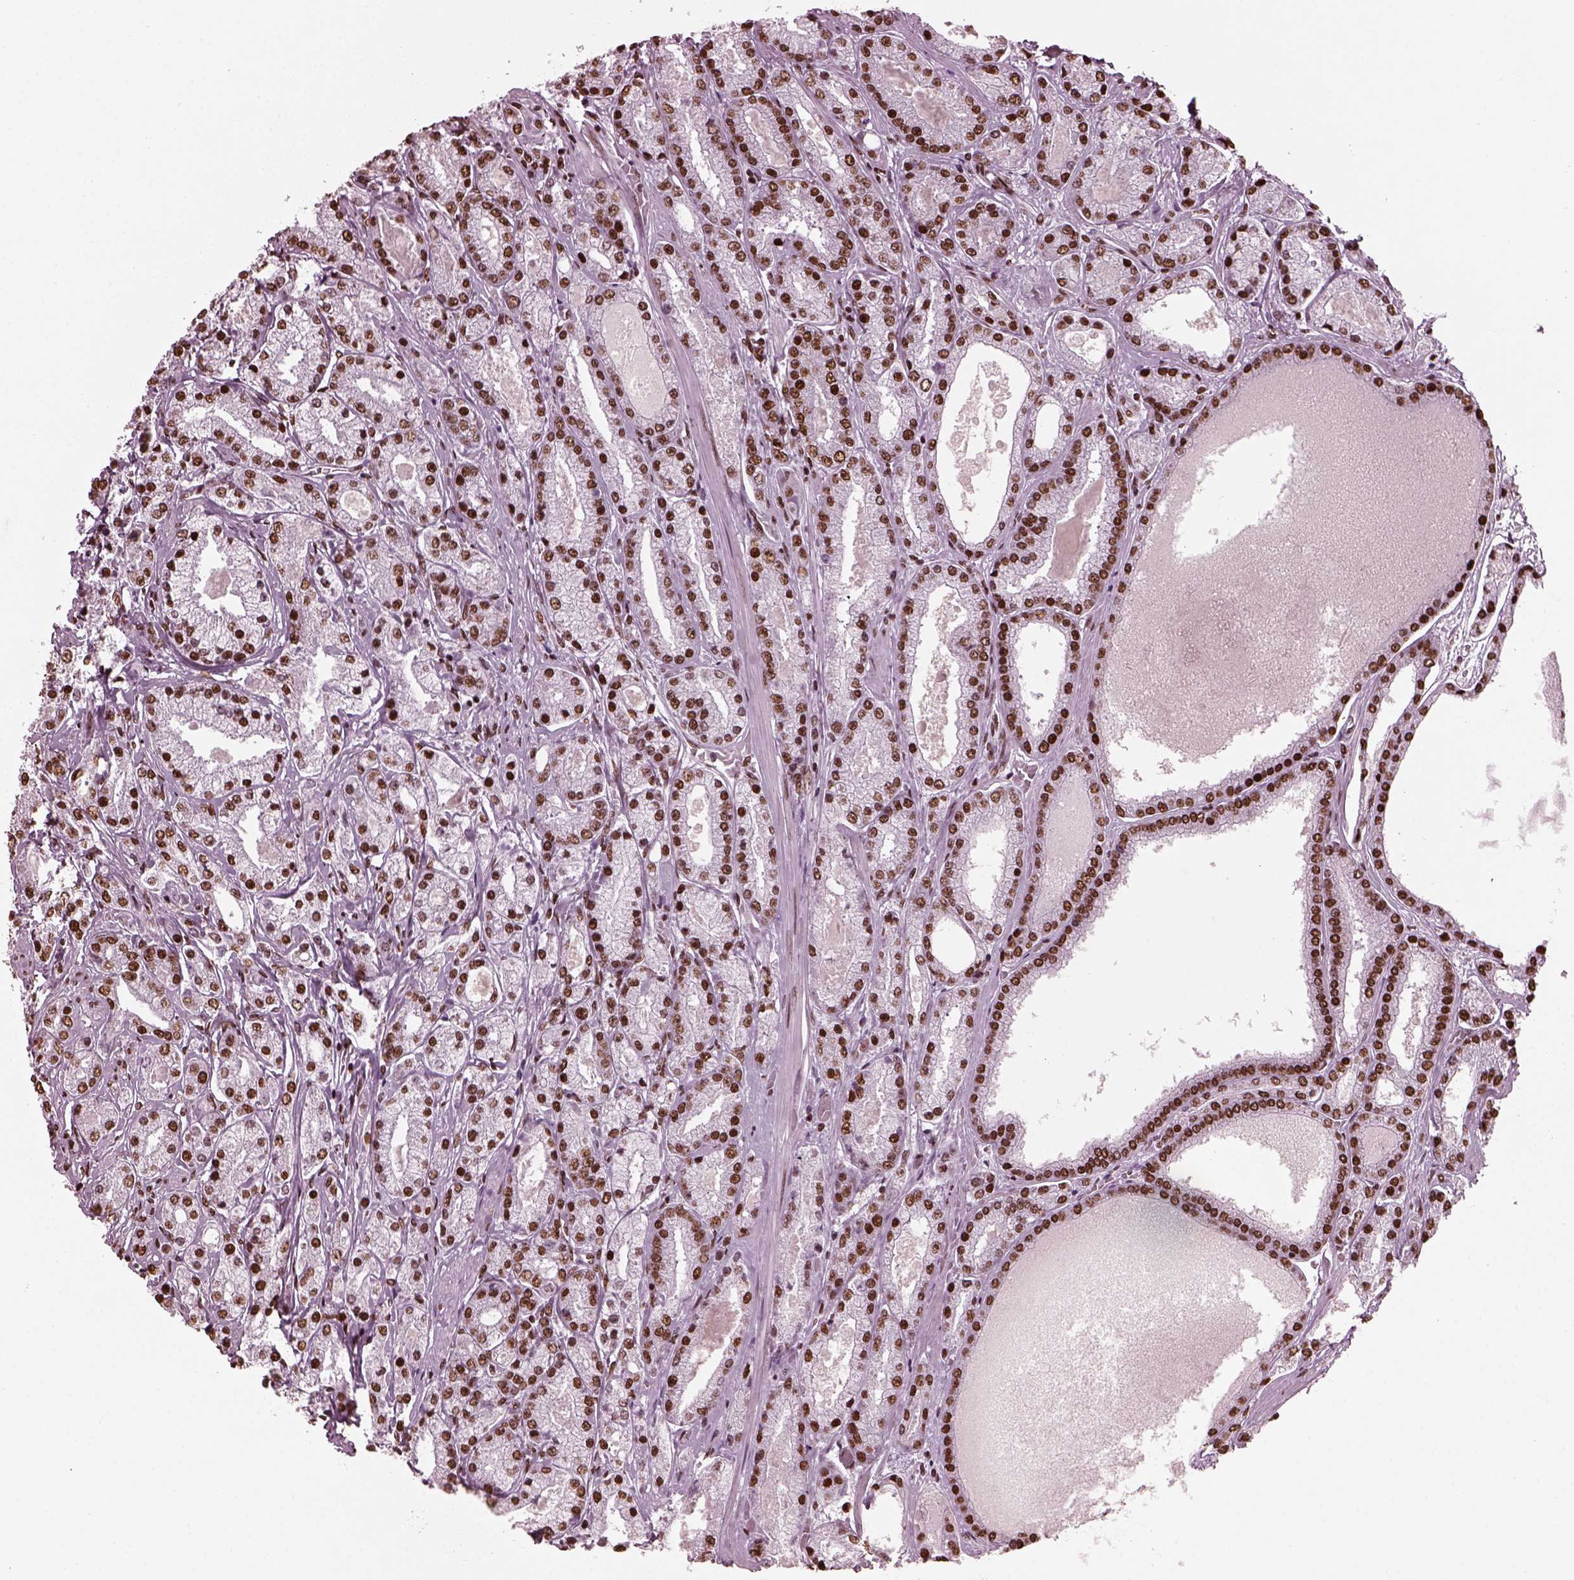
{"staining": {"intensity": "strong", "quantity": ">75%", "location": "nuclear"}, "tissue": "prostate cancer", "cell_type": "Tumor cells", "image_type": "cancer", "snomed": [{"axis": "morphology", "description": "Adenocarcinoma, High grade"}, {"axis": "topography", "description": "Prostate"}], "caption": "Brown immunohistochemical staining in human prostate cancer (adenocarcinoma (high-grade)) displays strong nuclear staining in approximately >75% of tumor cells. (DAB (3,3'-diaminobenzidine) IHC with brightfield microscopy, high magnification).", "gene": "CBFA2T3", "patient": {"sex": "male", "age": 67}}